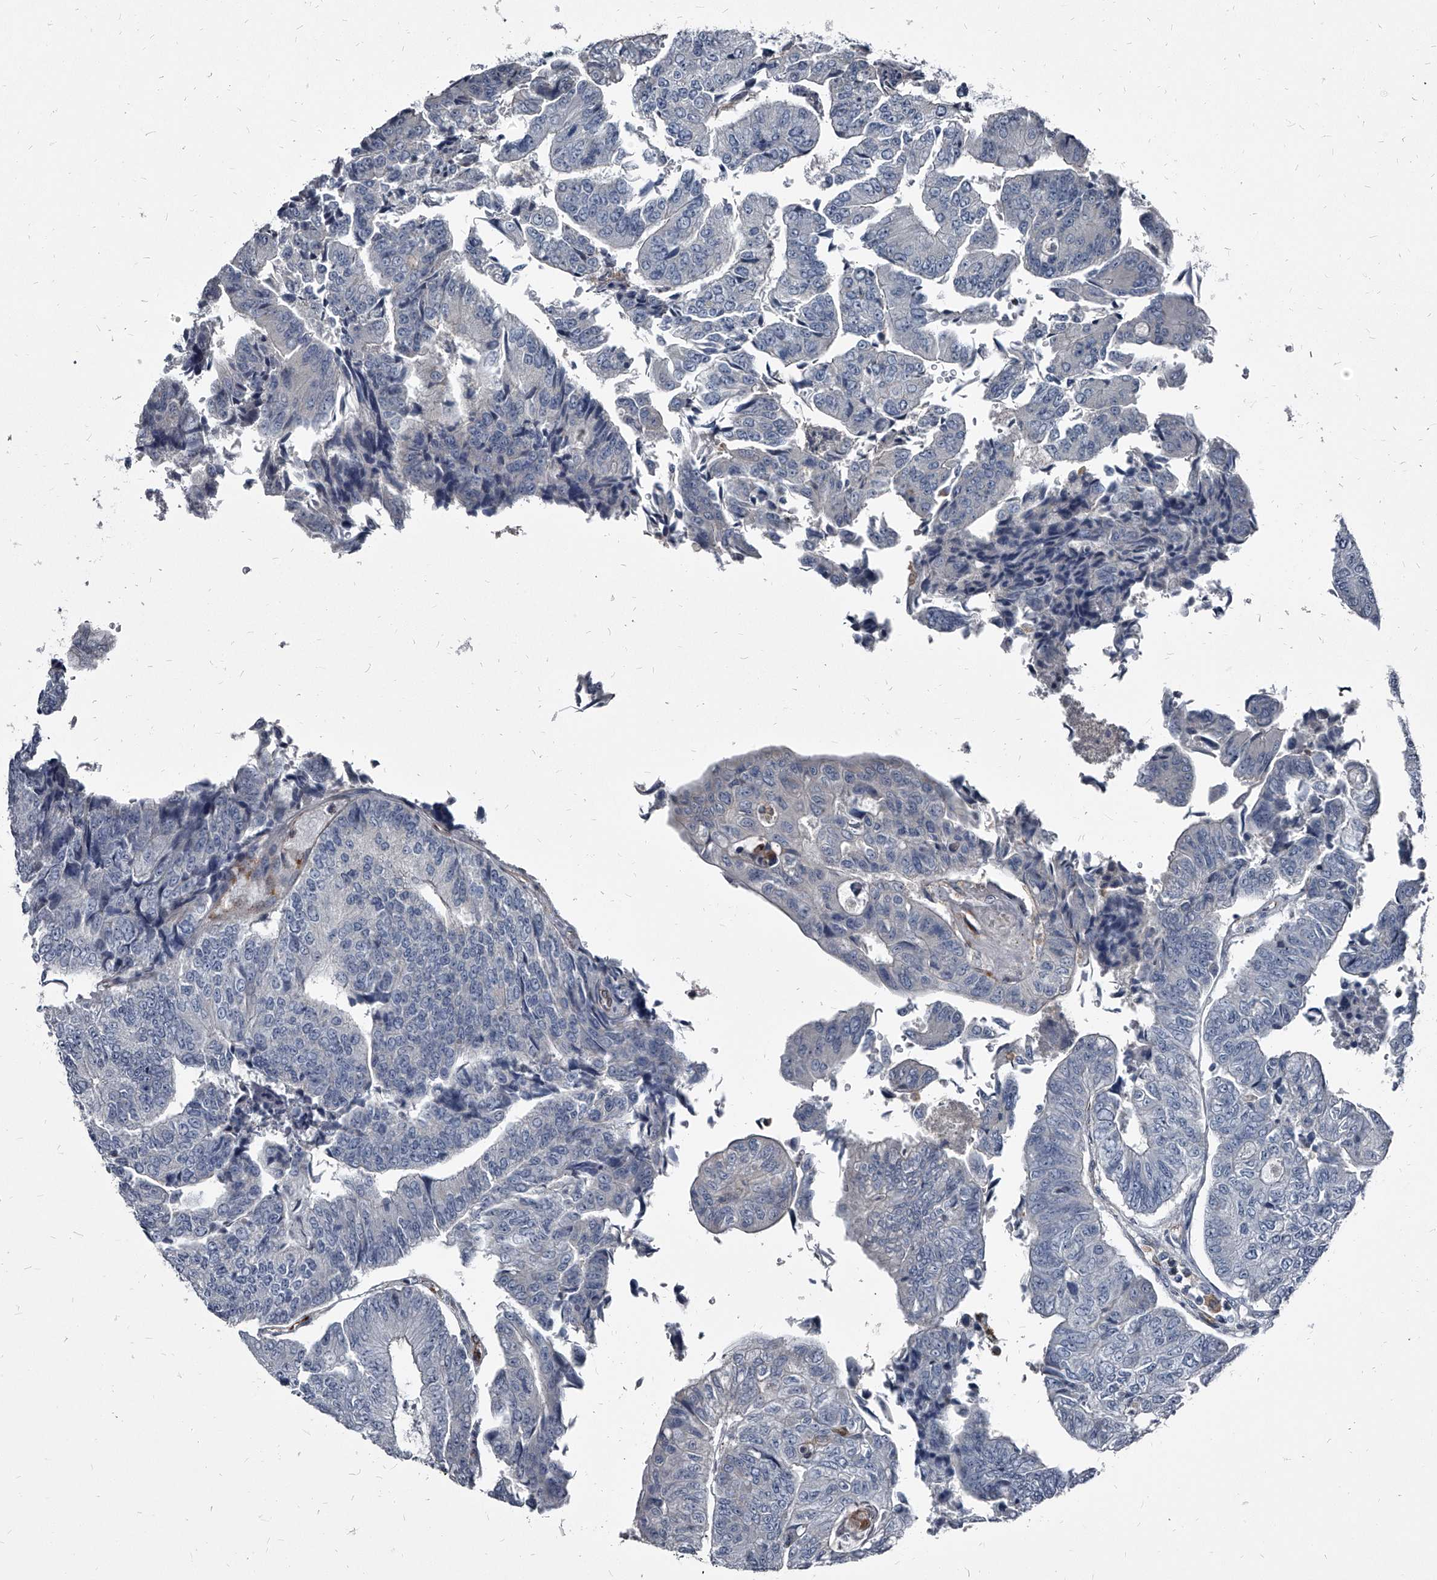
{"staining": {"intensity": "negative", "quantity": "none", "location": "none"}, "tissue": "colorectal cancer", "cell_type": "Tumor cells", "image_type": "cancer", "snomed": [{"axis": "morphology", "description": "Adenocarcinoma, NOS"}, {"axis": "topography", "description": "Colon"}], "caption": "High power microscopy image of an IHC image of colorectal adenocarcinoma, revealing no significant positivity in tumor cells.", "gene": "PGLYRP3", "patient": {"sex": "female", "age": 67}}